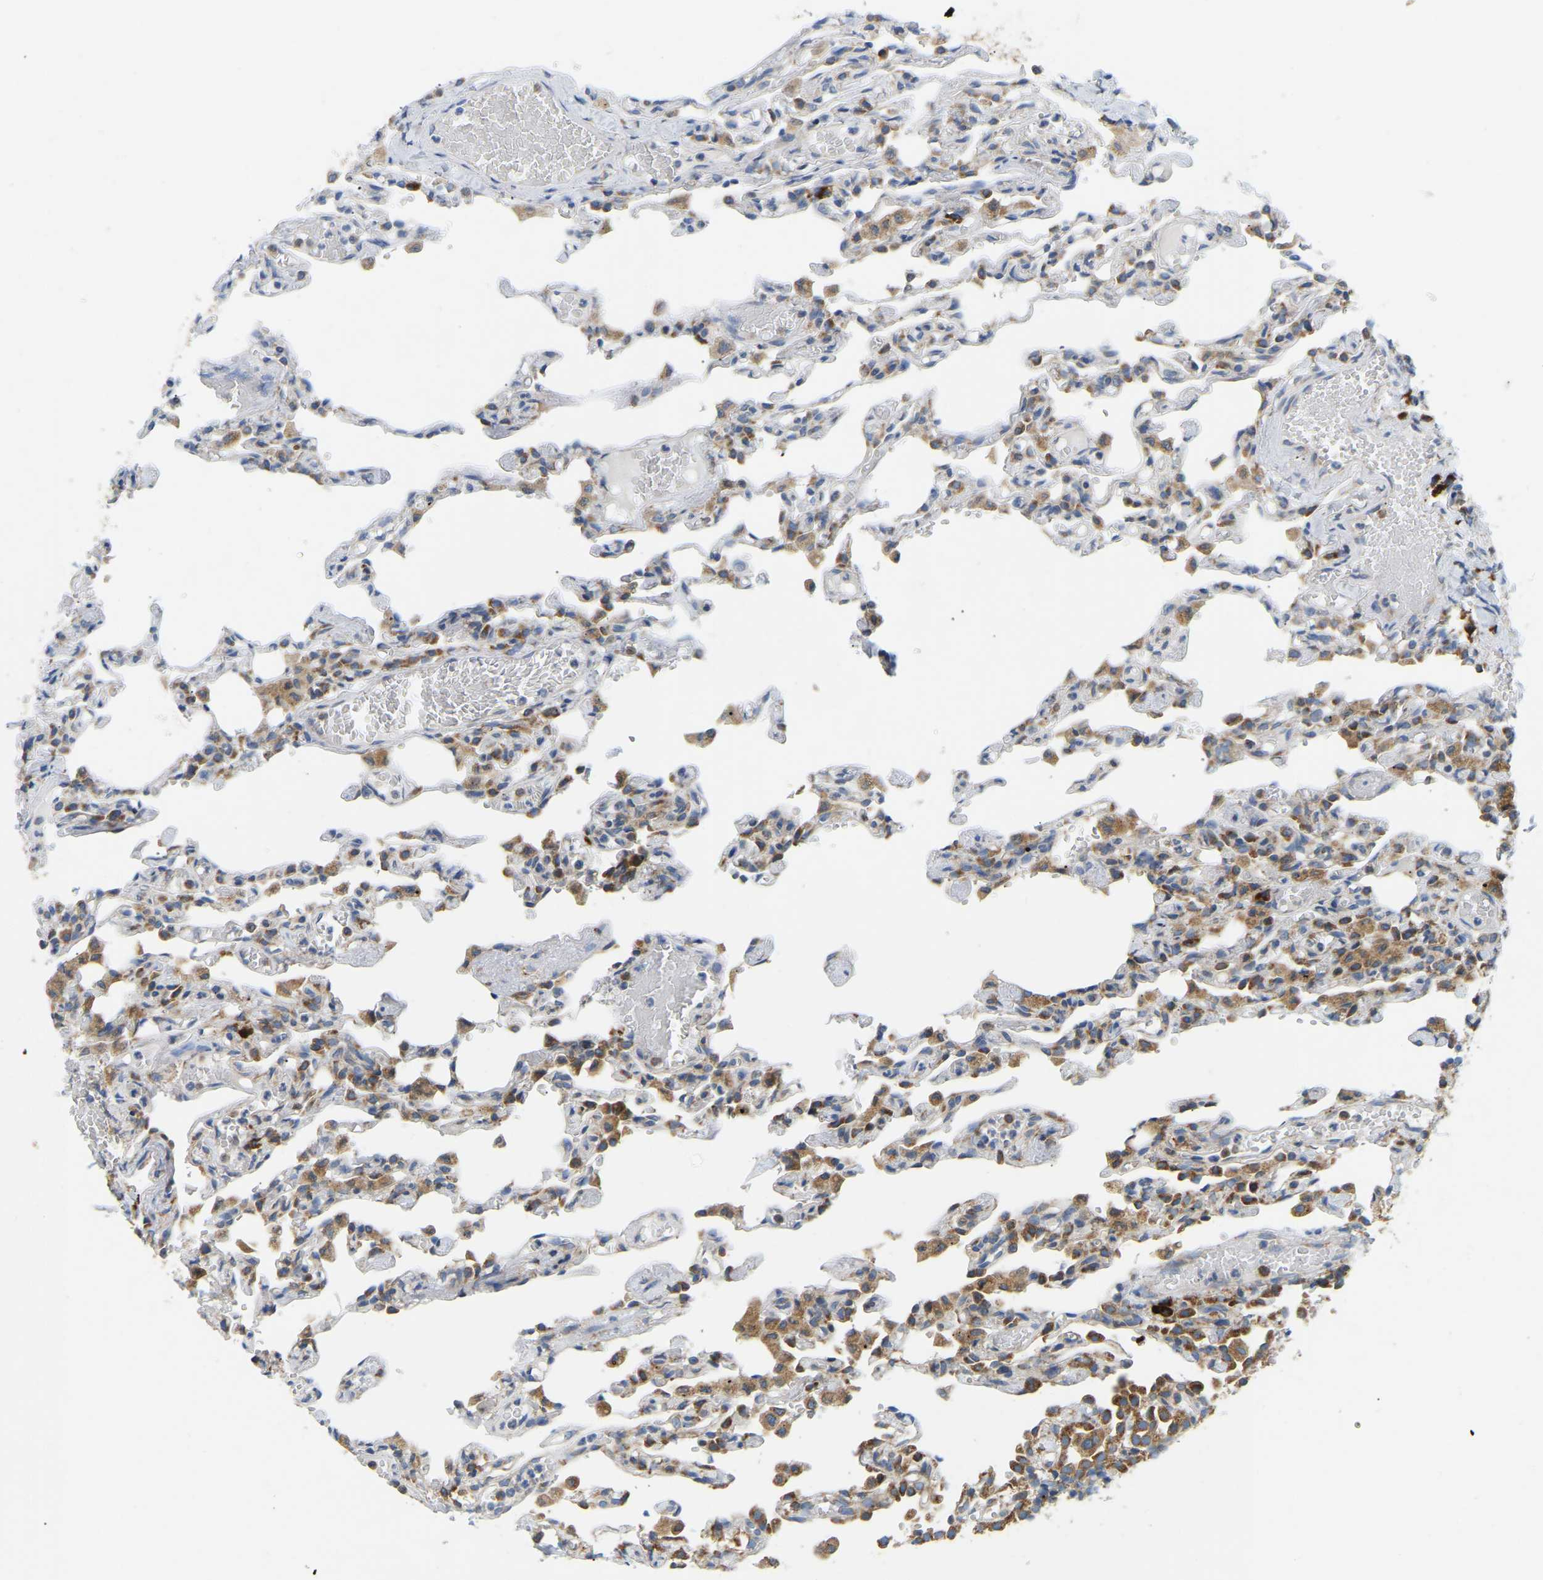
{"staining": {"intensity": "weak", "quantity": ">75%", "location": "cytoplasmic/membranous"}, "tissue": "lung", "cell_type": "Alveolar cells", "image_type": "normal", "snomed": [{"axis": "morphology", "description": "Normal tissue, NOS"}, {"axis": "topography", "description": "Lung"}], "caption": "DAB immunohistochemical staining of normal lung exhibits weak cytoplasmic/membranous protein staining in about >75% of alveolar cells.", "gene": "SND1", "patient": {"sex": "male", "age": 21}}